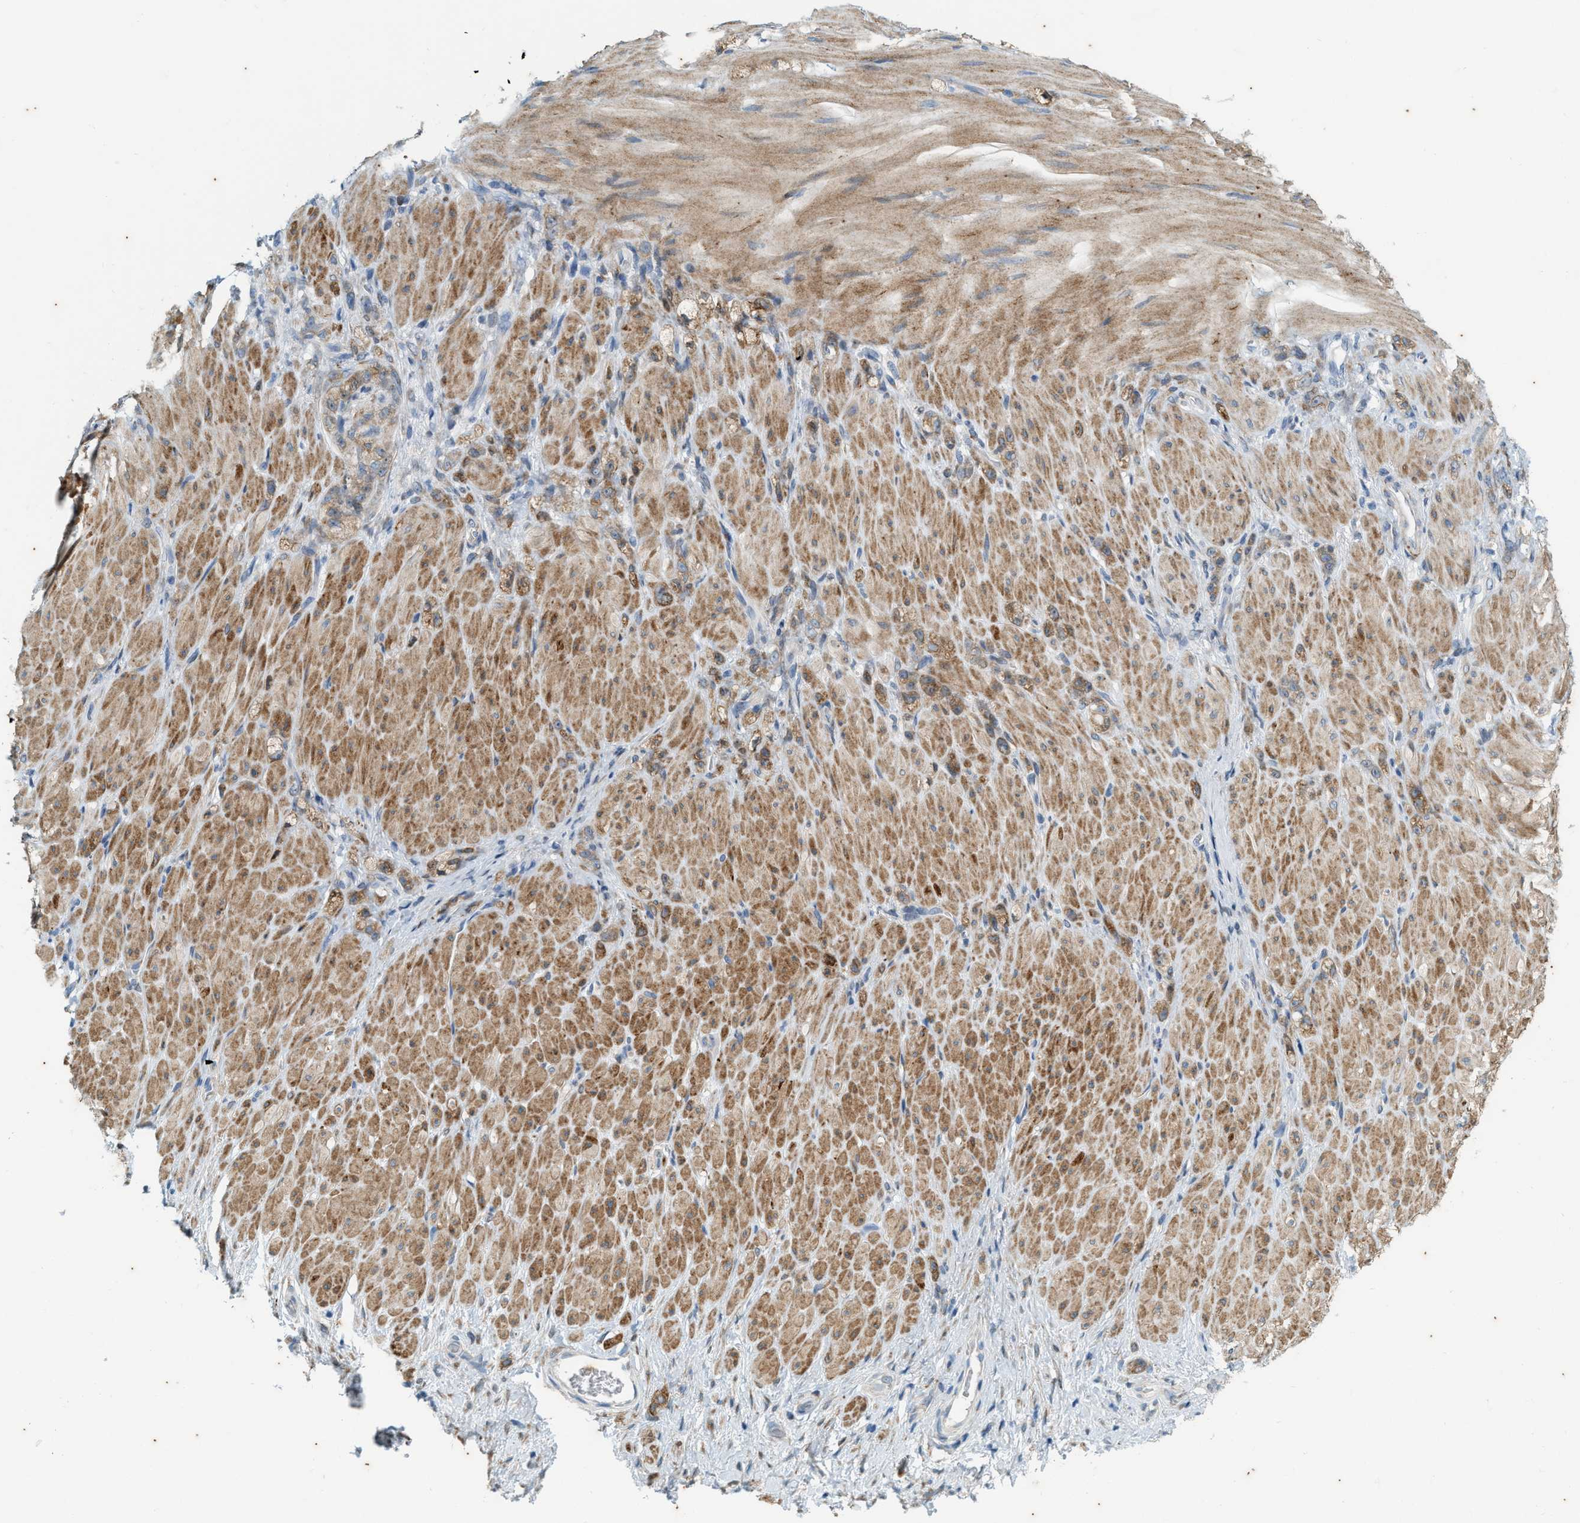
{"staining": {"intensity": "moderate", "quantity": ">75%", "location": "cytoplasmic/membranous"}, "tissue": "stomach cancer", "cell_type": "Tumor cells", "image_type": "cancer", "snomed": [{"axis": "morphology", "description": "Normal tissue, NOS"}, {"axis": "morphology", "description": "Adenocarcinoma, NOS"}, {"axis": "topography", "description": "Stomach"}], "caption": "Approximately >75% of tumor cells in stomach adenocarcinoma exhibit moderate cytoplasmic/membranous protein positivity as visualized by brown immunohistochemical staining.", "gene": "CHPF2", "patient": {"sex": "male", "age": 82}}